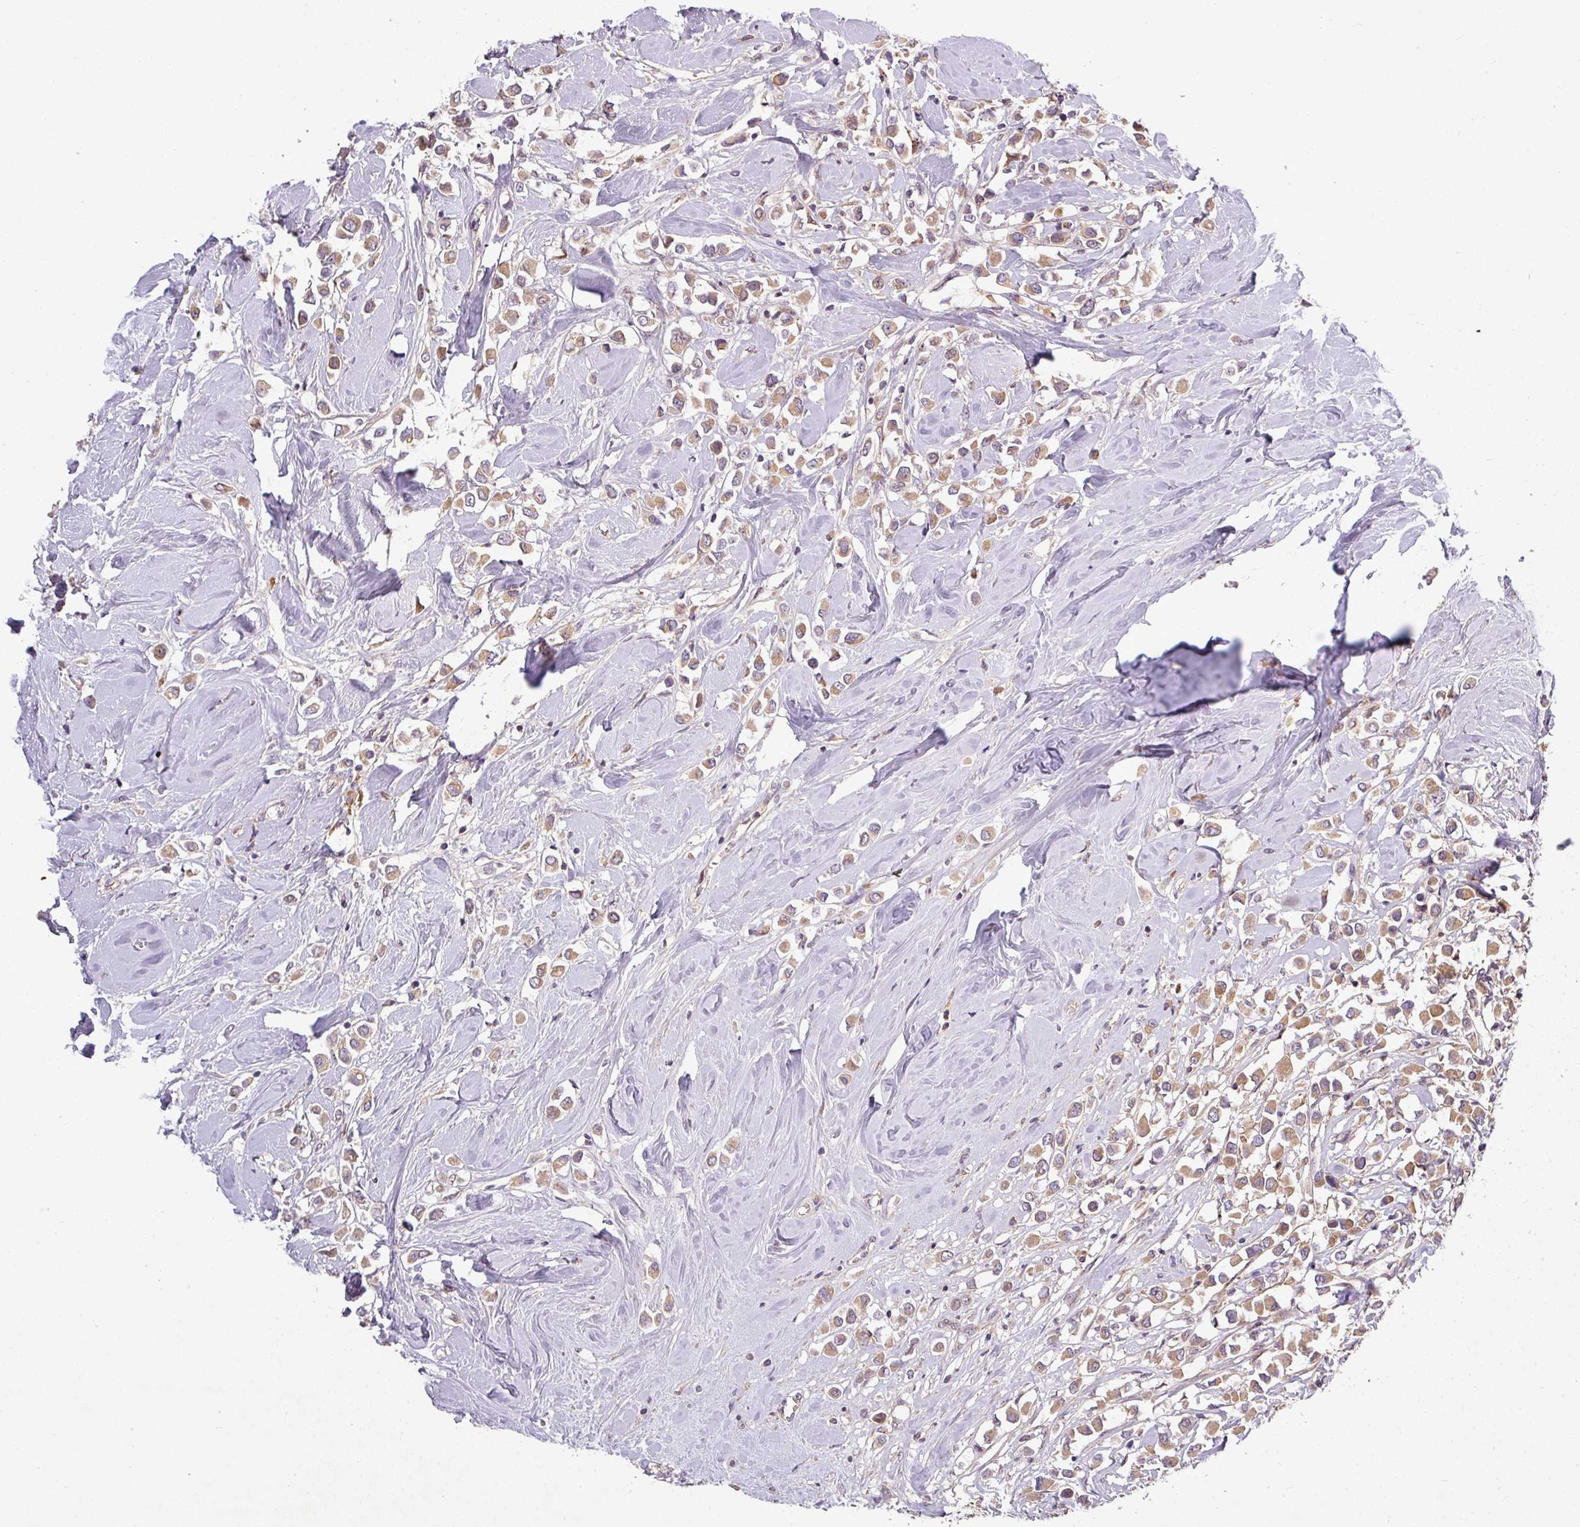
{"staining": {"intensity": "moderate", "quantity": ">75%", "location": "cytoplasmic/membranous"}, "tissue": "breast cancer", "cell_type": "Tumor cells", "image_type": "cancer", "snomed": [{"axis": "morphology", "description": "Duct carcinoma"}, {"axis": "topography", "description": "Breast"}], "caption": "Immunohistochemistry histopathology image of human breast cancer (infiltrating ductal carcinoma) stained for a protein (brown), which reveals medium levels of moderate cytoplasmic/membranous positivity in approximately >75% of tumor cells.", "gene": "PAPLN", "patient": {"sex": "female", "age": 61}}